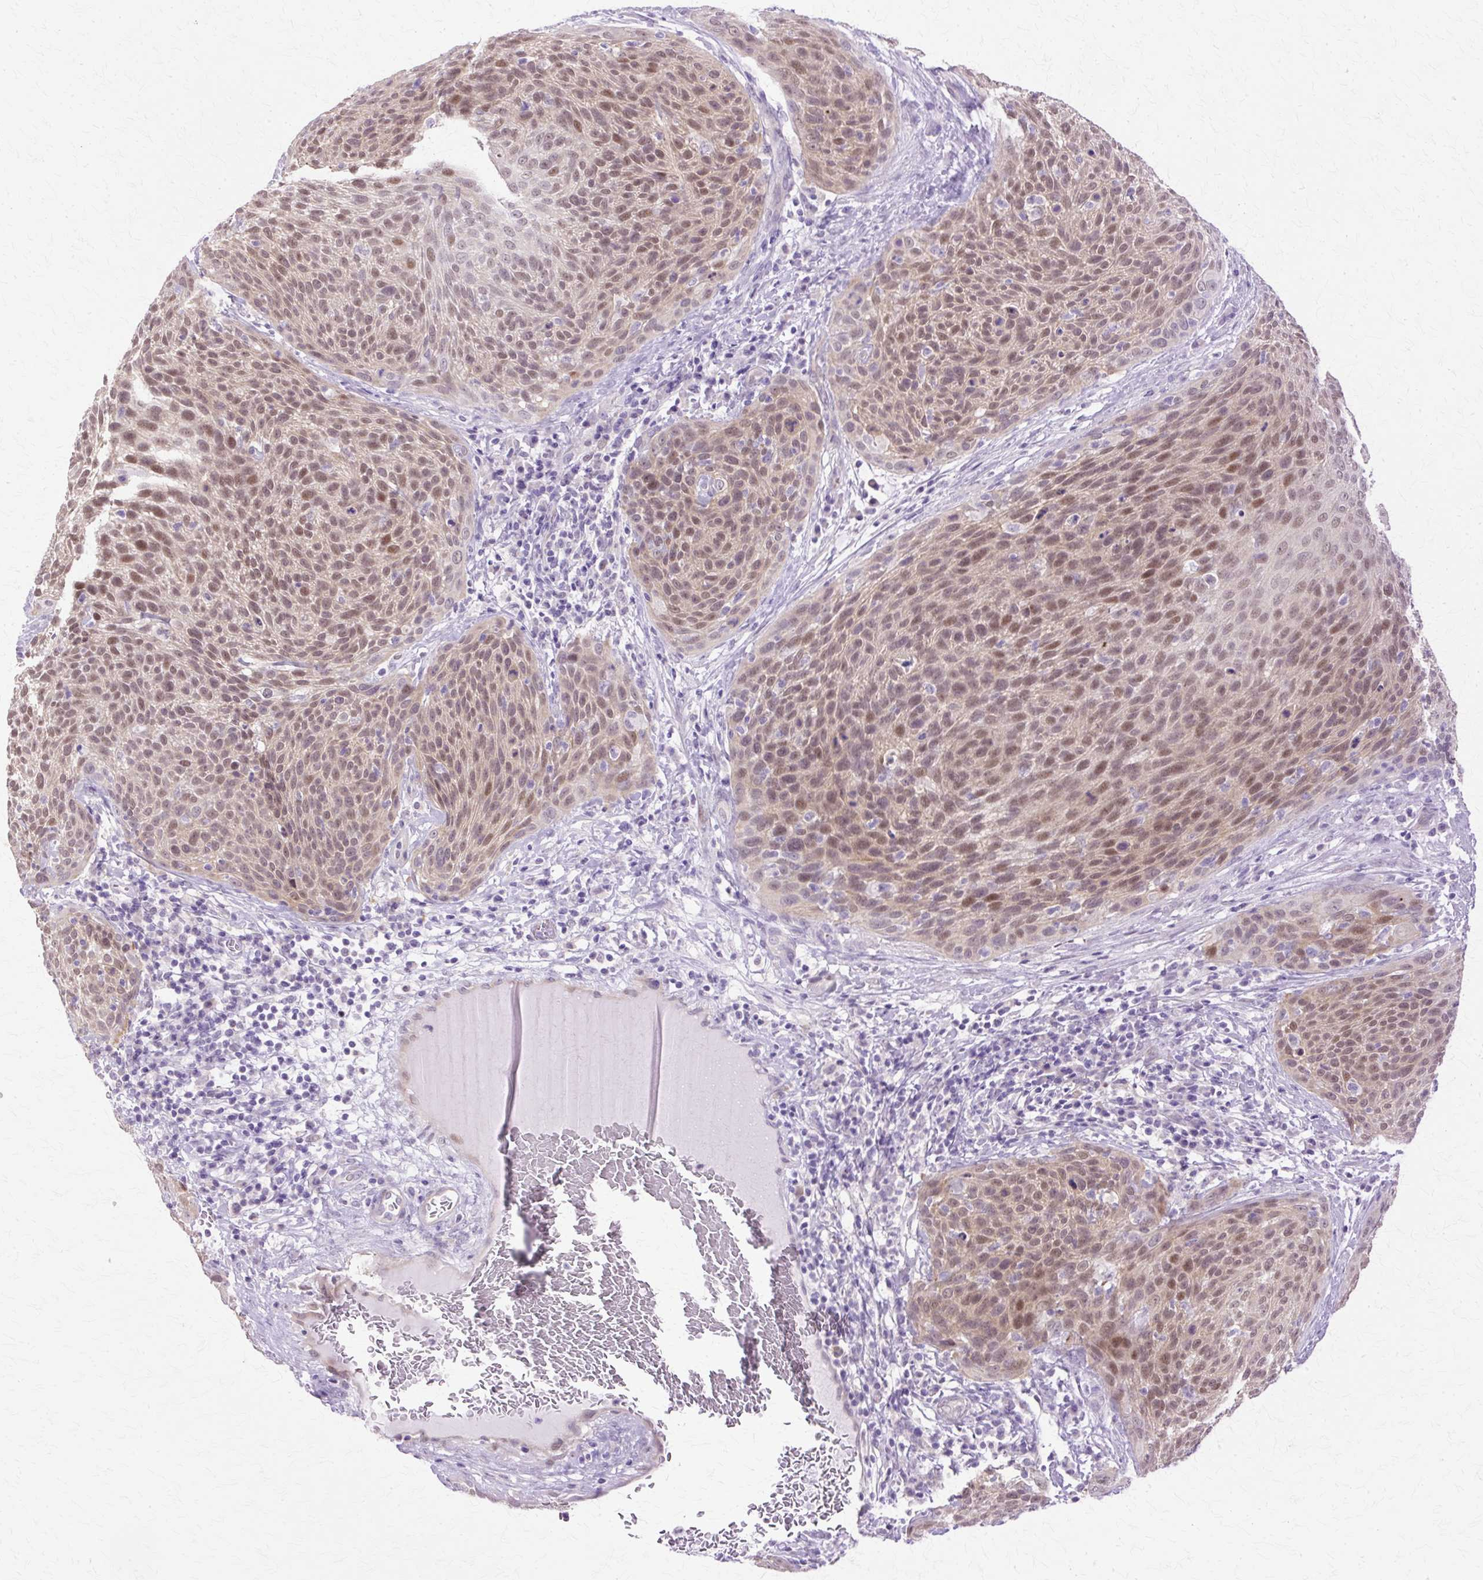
{"staining": {"intensity": "moderate", "quantity": ">75%", "location": "nuclear"}, "tissue": "cervical cancer", "cell_type": "Tumor cells", "image_type": "cancer", "snomed": [{"axis": "morphology", "description": "Squamous cell carcinoma, NOS"}, {"axis": "topography", "description": "Cervix"}], "caption": "A photomicrograph of squamous cell carcinoma (cervical) stained for a protein exhibits moderate nuclear brown staining in tumor cells. The staining was performed using DAB, with brown indicating positive protein expression. Nuclei are stained blue with hematoxylin.", "gene": "HSPA8", "patient": {"sex": "female", "age": 31}}